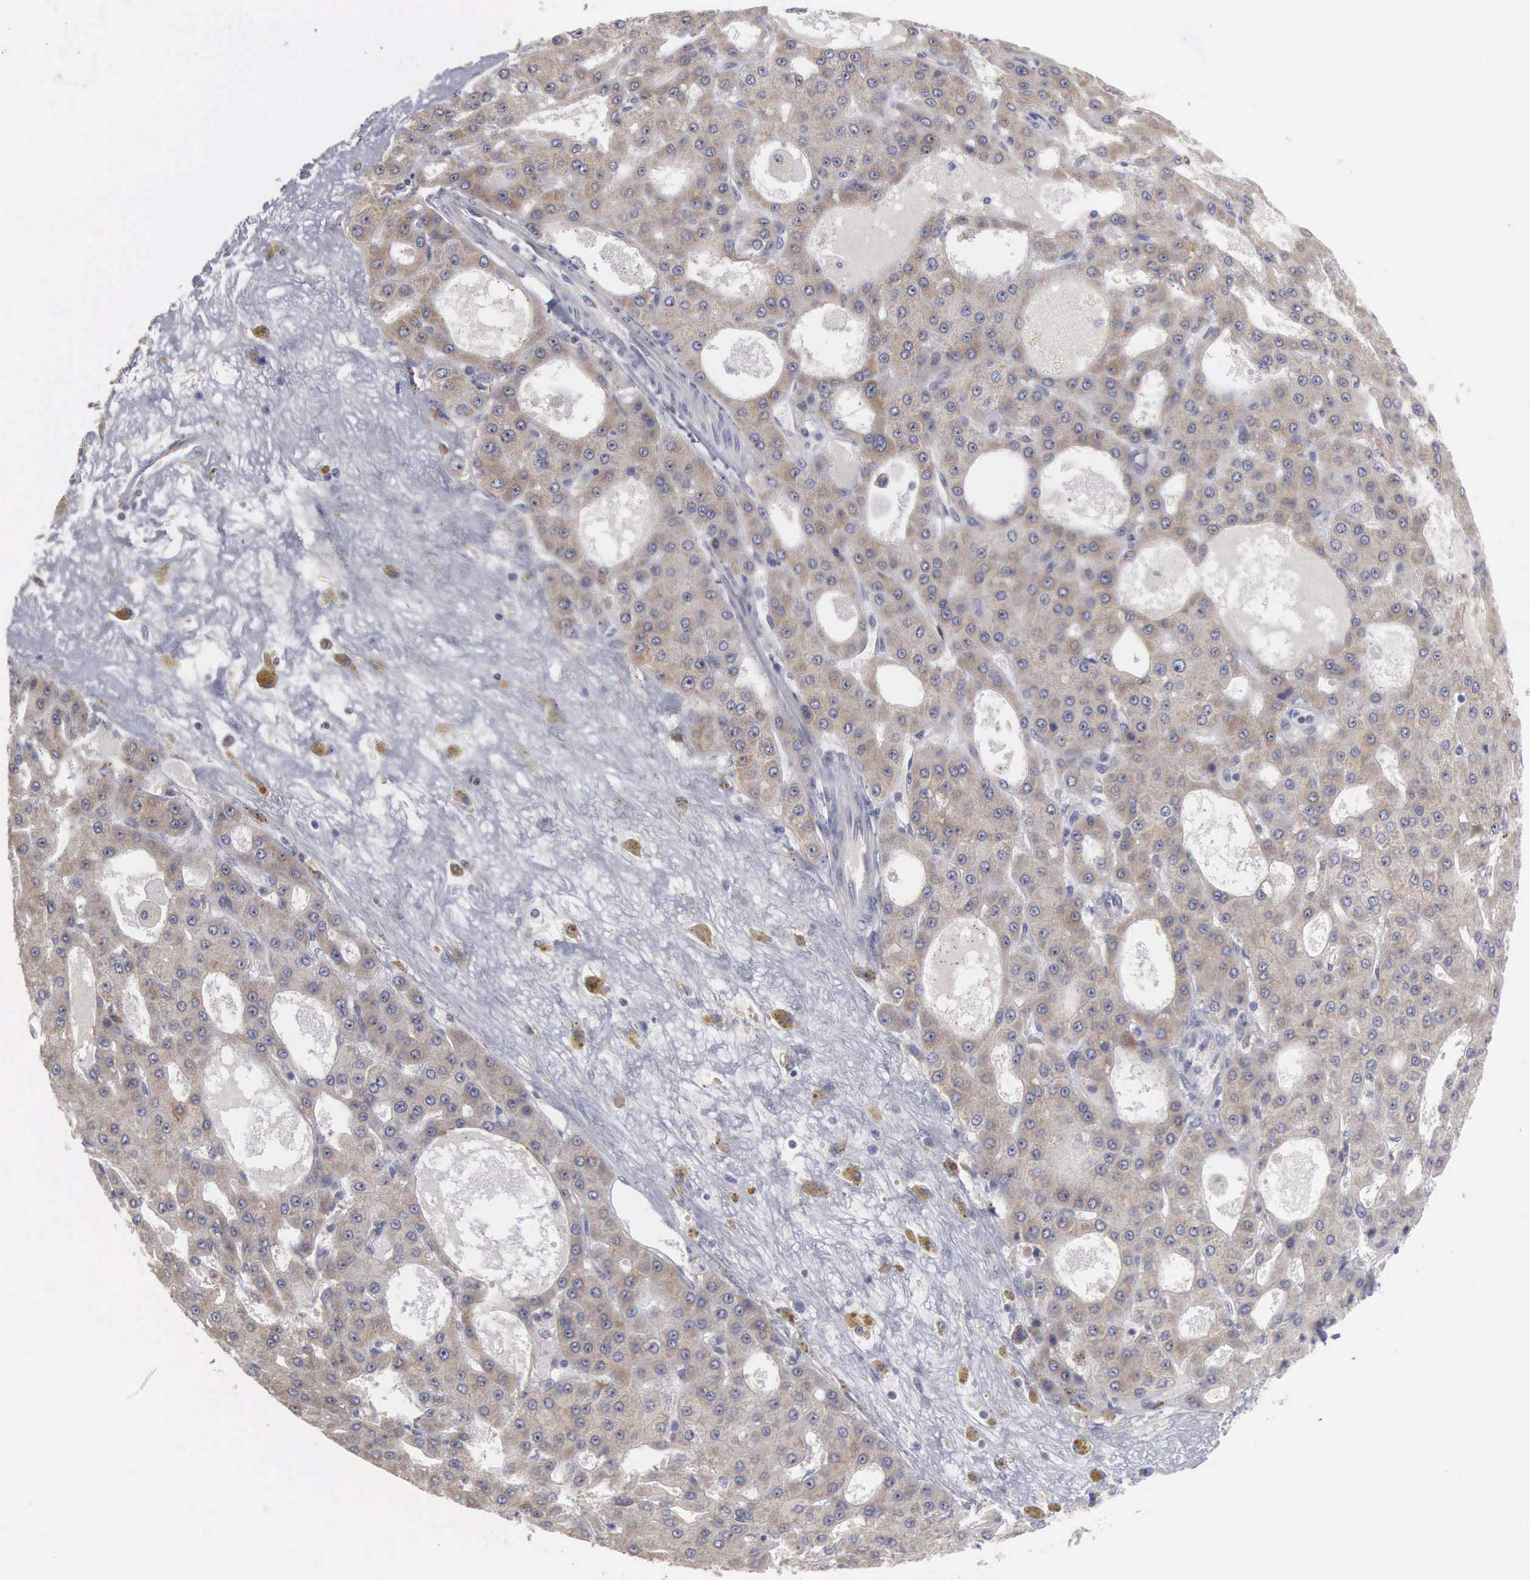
{"staining": {"intensity": "weak", "quantity": ">75%", "location": "cytoplasmic/membranous"}, "tissue": "liver cancer", "cell_type": "Tumor cells", "image_type": "cancer", "snomed": [{"axis": "morphology", "description": "Carcinoma, Hepatocellular, NOS"}, {"axis": "topography", "description": "Liver"}], "caption": "This is an image of immunohistochemistry (IHC) staining of liver hepatocellular carcinoma, which shows weak staining in the cytoplasmic/membranous of tumor cells.", "gene": "AMN", "patient": {"sex": "male", "age": 47}}